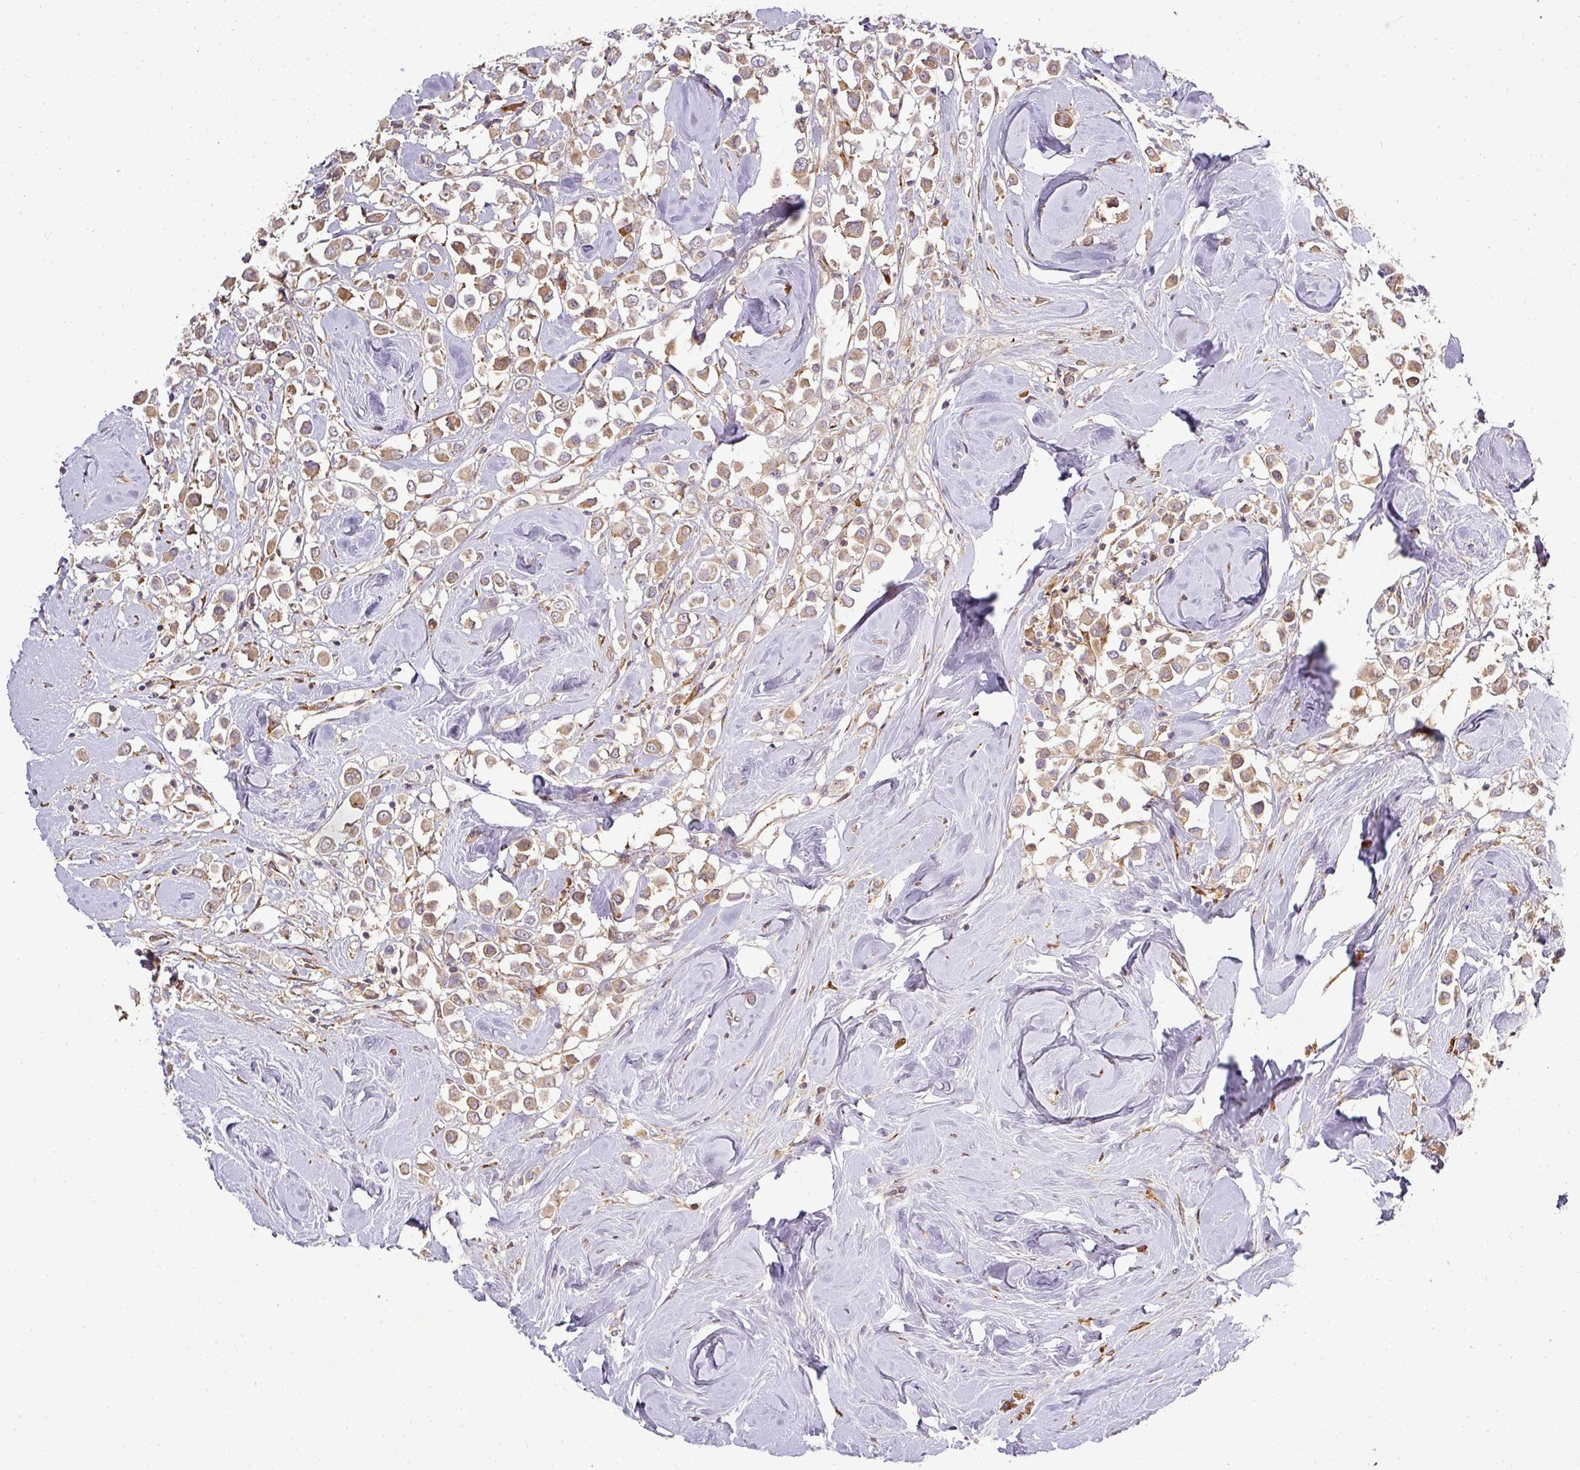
{"staining": {"intensity": "weak", "quantity": ">75%", "location": "cytoplasmic/membranous"}, "tissue": "breast cancer", "cell_type": "Tumor cells", "image_type": "cancer", "snomed": [{"axis": "morphology", "description": "Duct carcinoma"}, {"axis": "topography", "description": "Breast"}], "caption": "Immunohistochemical staining of human breast cancer (invasive ductal carcinoma) reveals weak cytoplasmic/membranous protein staining in approximately >75% of tumor cells. (DAB = brown stain, brightfield microscopy at high magnification).", "gene": "GALP", "patient": {"sex": "female", "age": 61}}